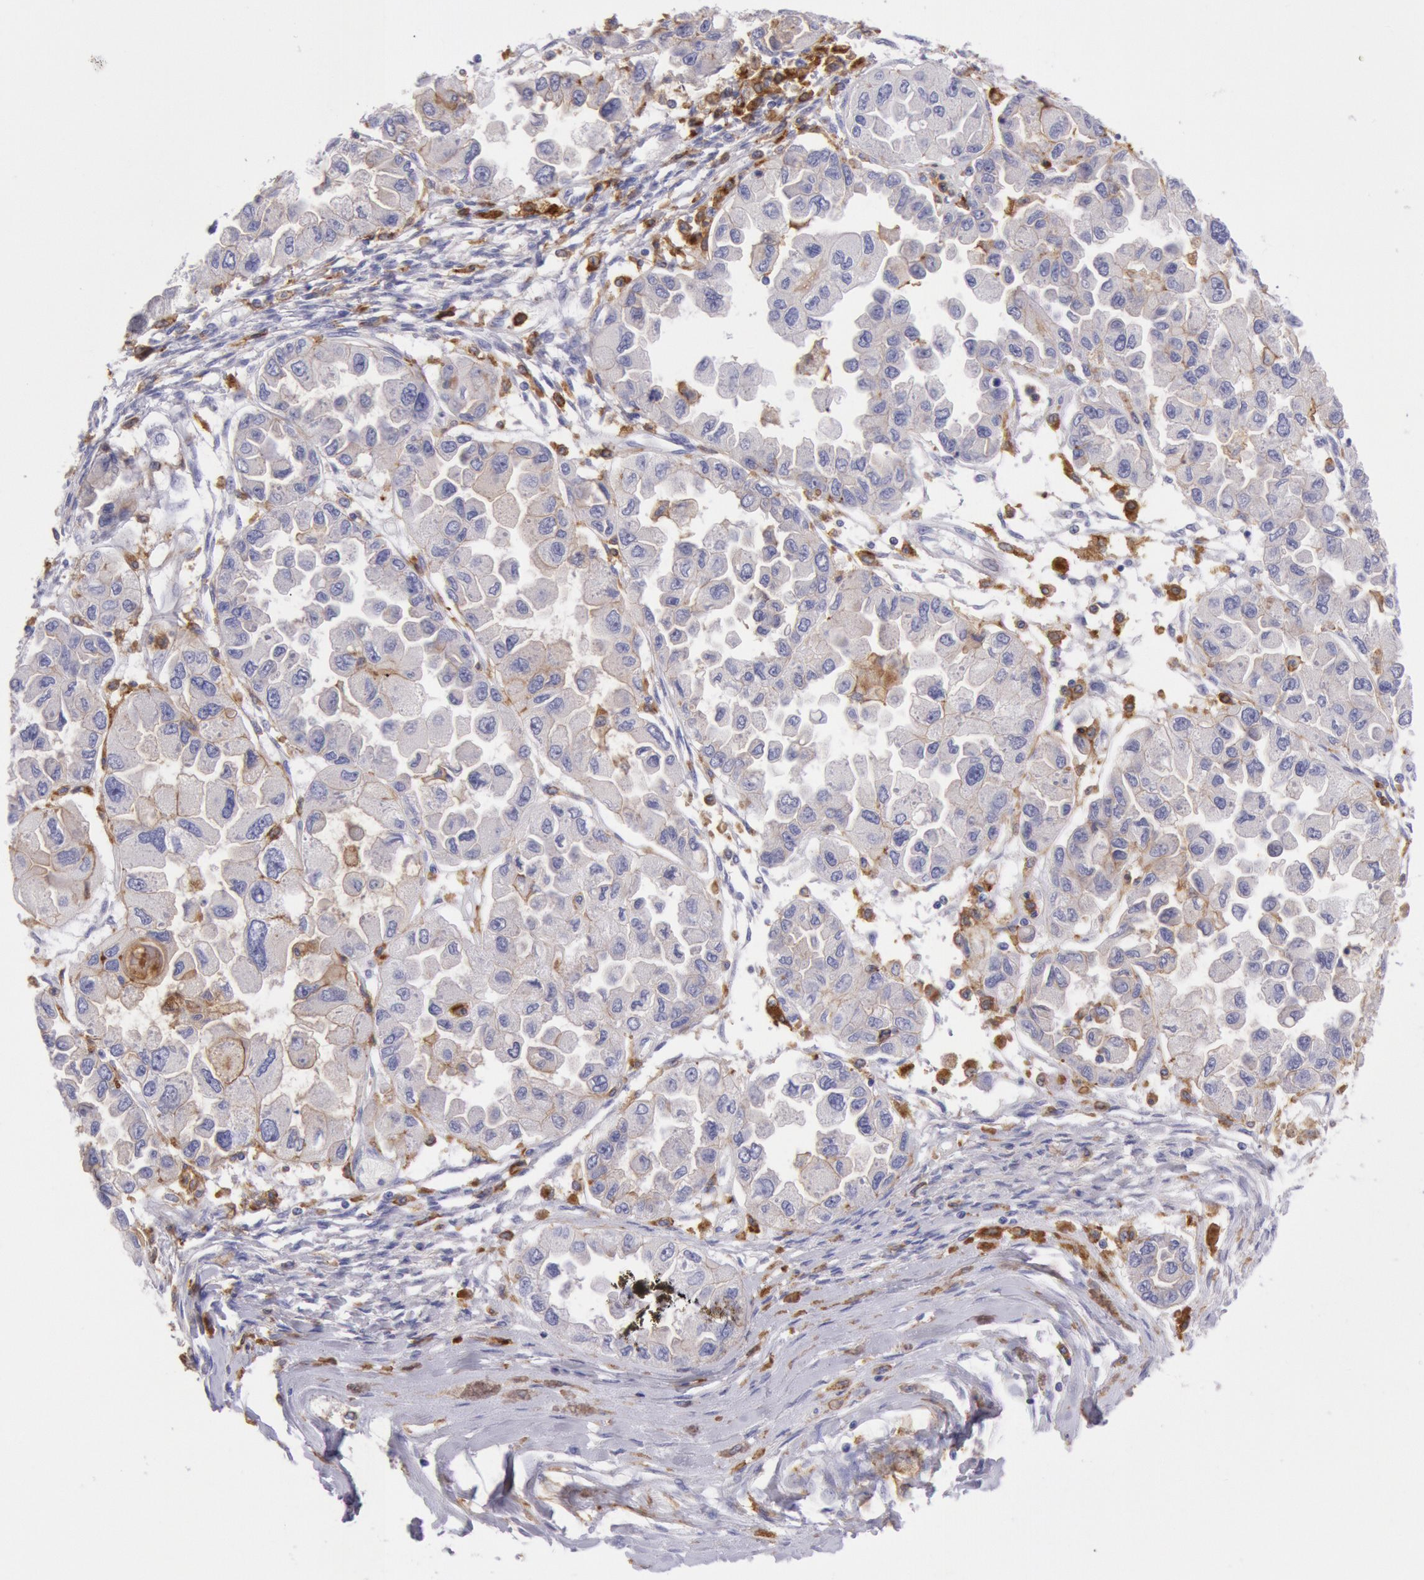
{"staining": {"intensity": "weak", "quantity": "<25%", "location": "cytoplasmic/membranous"}, "tissue": "ovarian cancer", "cell_type": "Tumor cells", "image_type": "cancer", "snomed": [{"axis": "morphology", "description": "Cystadenocarcinoma, serous, NOS"}, {"axis": "topography", "description": "Ovary"}], "caption": "Micrograph shows no protein positivity in tumor cells of ovarian cancer (serous cystadenocarcinoma) tissue. (DAB (3,3'-diaminobenzidine) IHC visualized using brightfield microscopy, high magnification).", "gene": "LYN", "patient": {"sex": "female", "age": 84}}